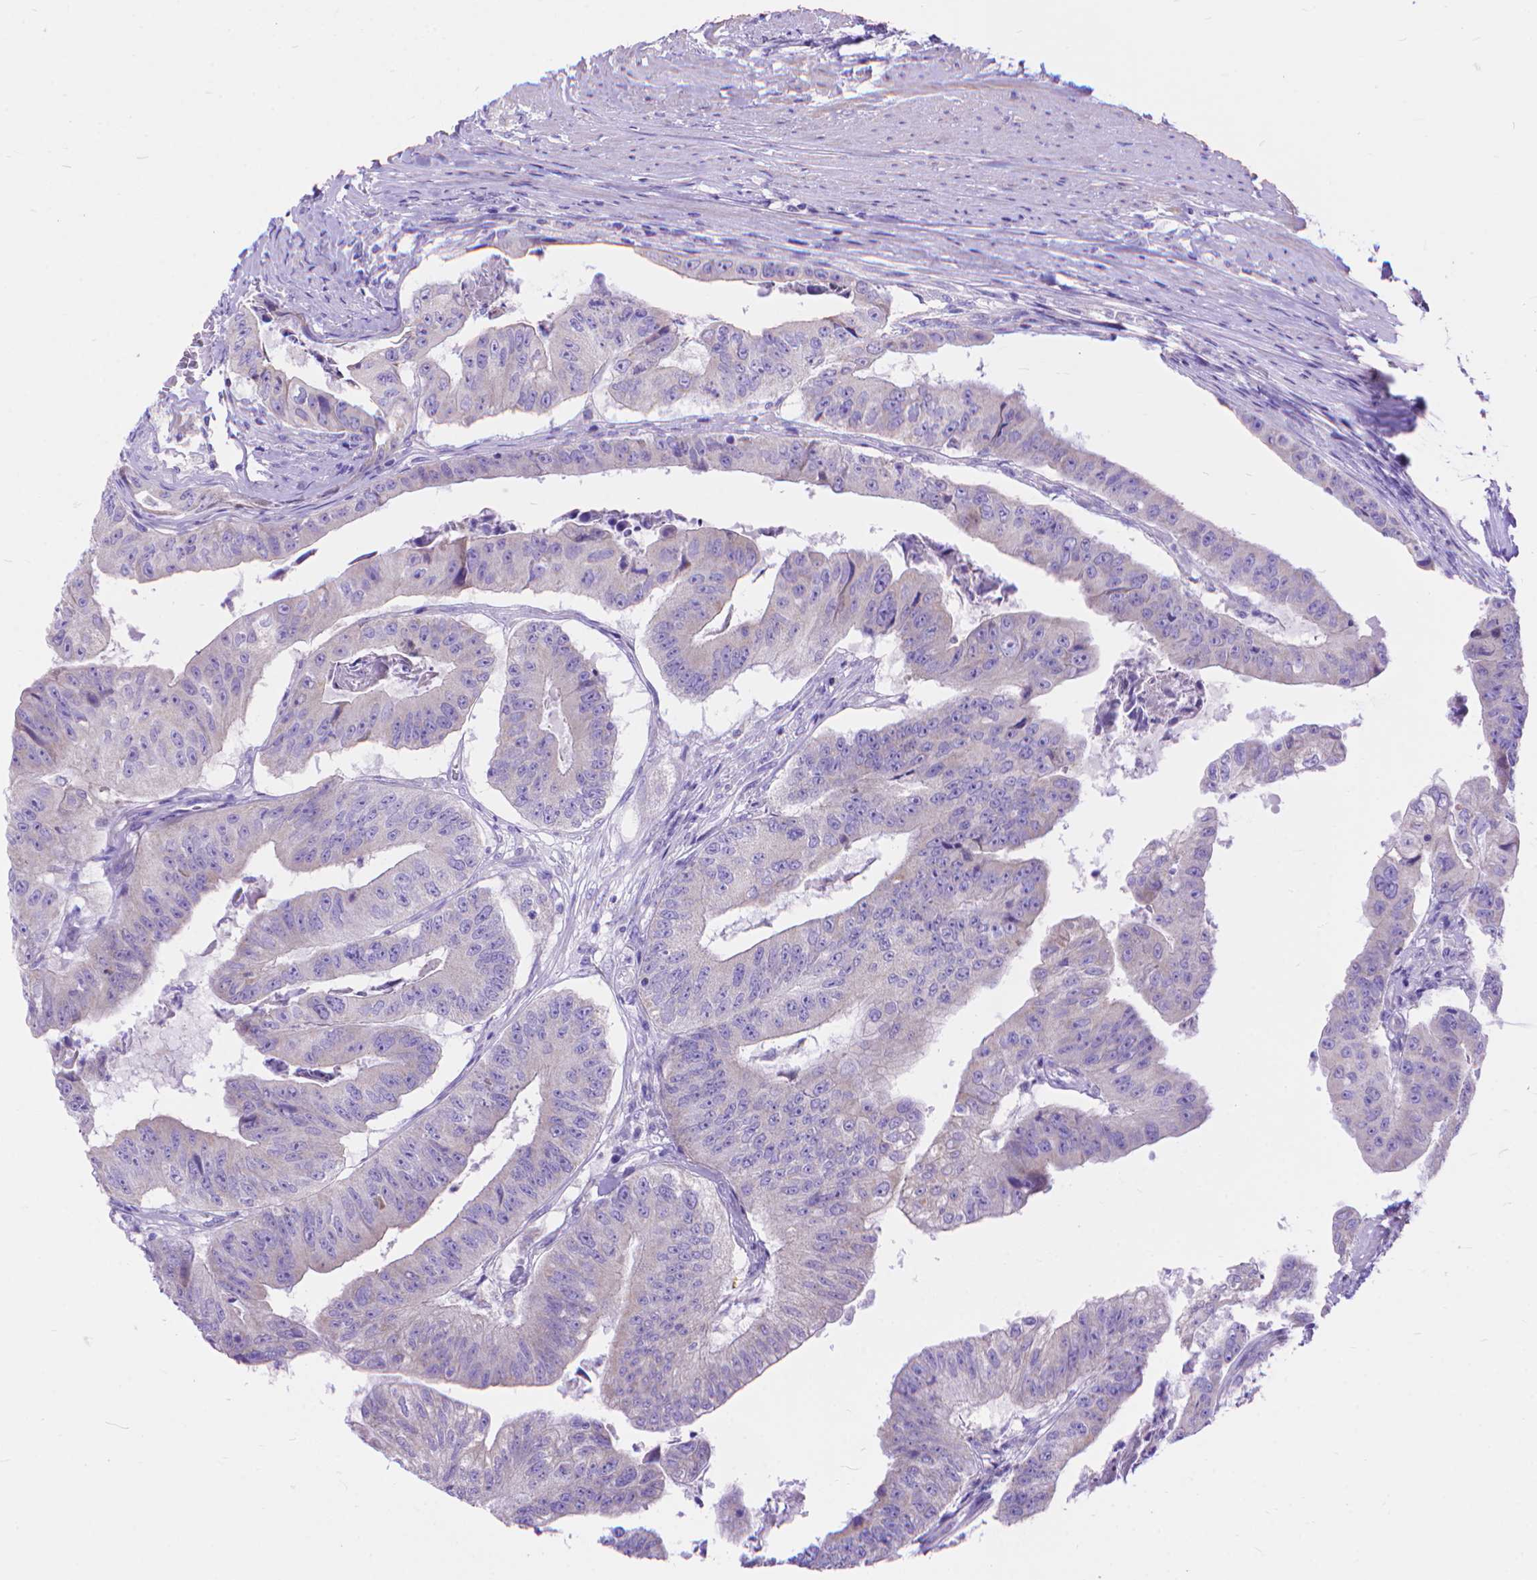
{"staining": {"intensity": "negative", "quantity": "none", "location": "none"}, "tissue": "colorectal cancer", "cell_type": "Tumor cells", "image_type": "cancer", "snomed": [{"axis": "morphology", "description": "Adenocarcinoma, NOS"}, {"axis": "topography", "description": "Colon"}], "caption": "Immunohistochemical staining of colorectal adenocarcinoma displays no significant expression in tumor cells.", "gene": "DHRS2", "patient": {"sex": "female", "age": 67}}